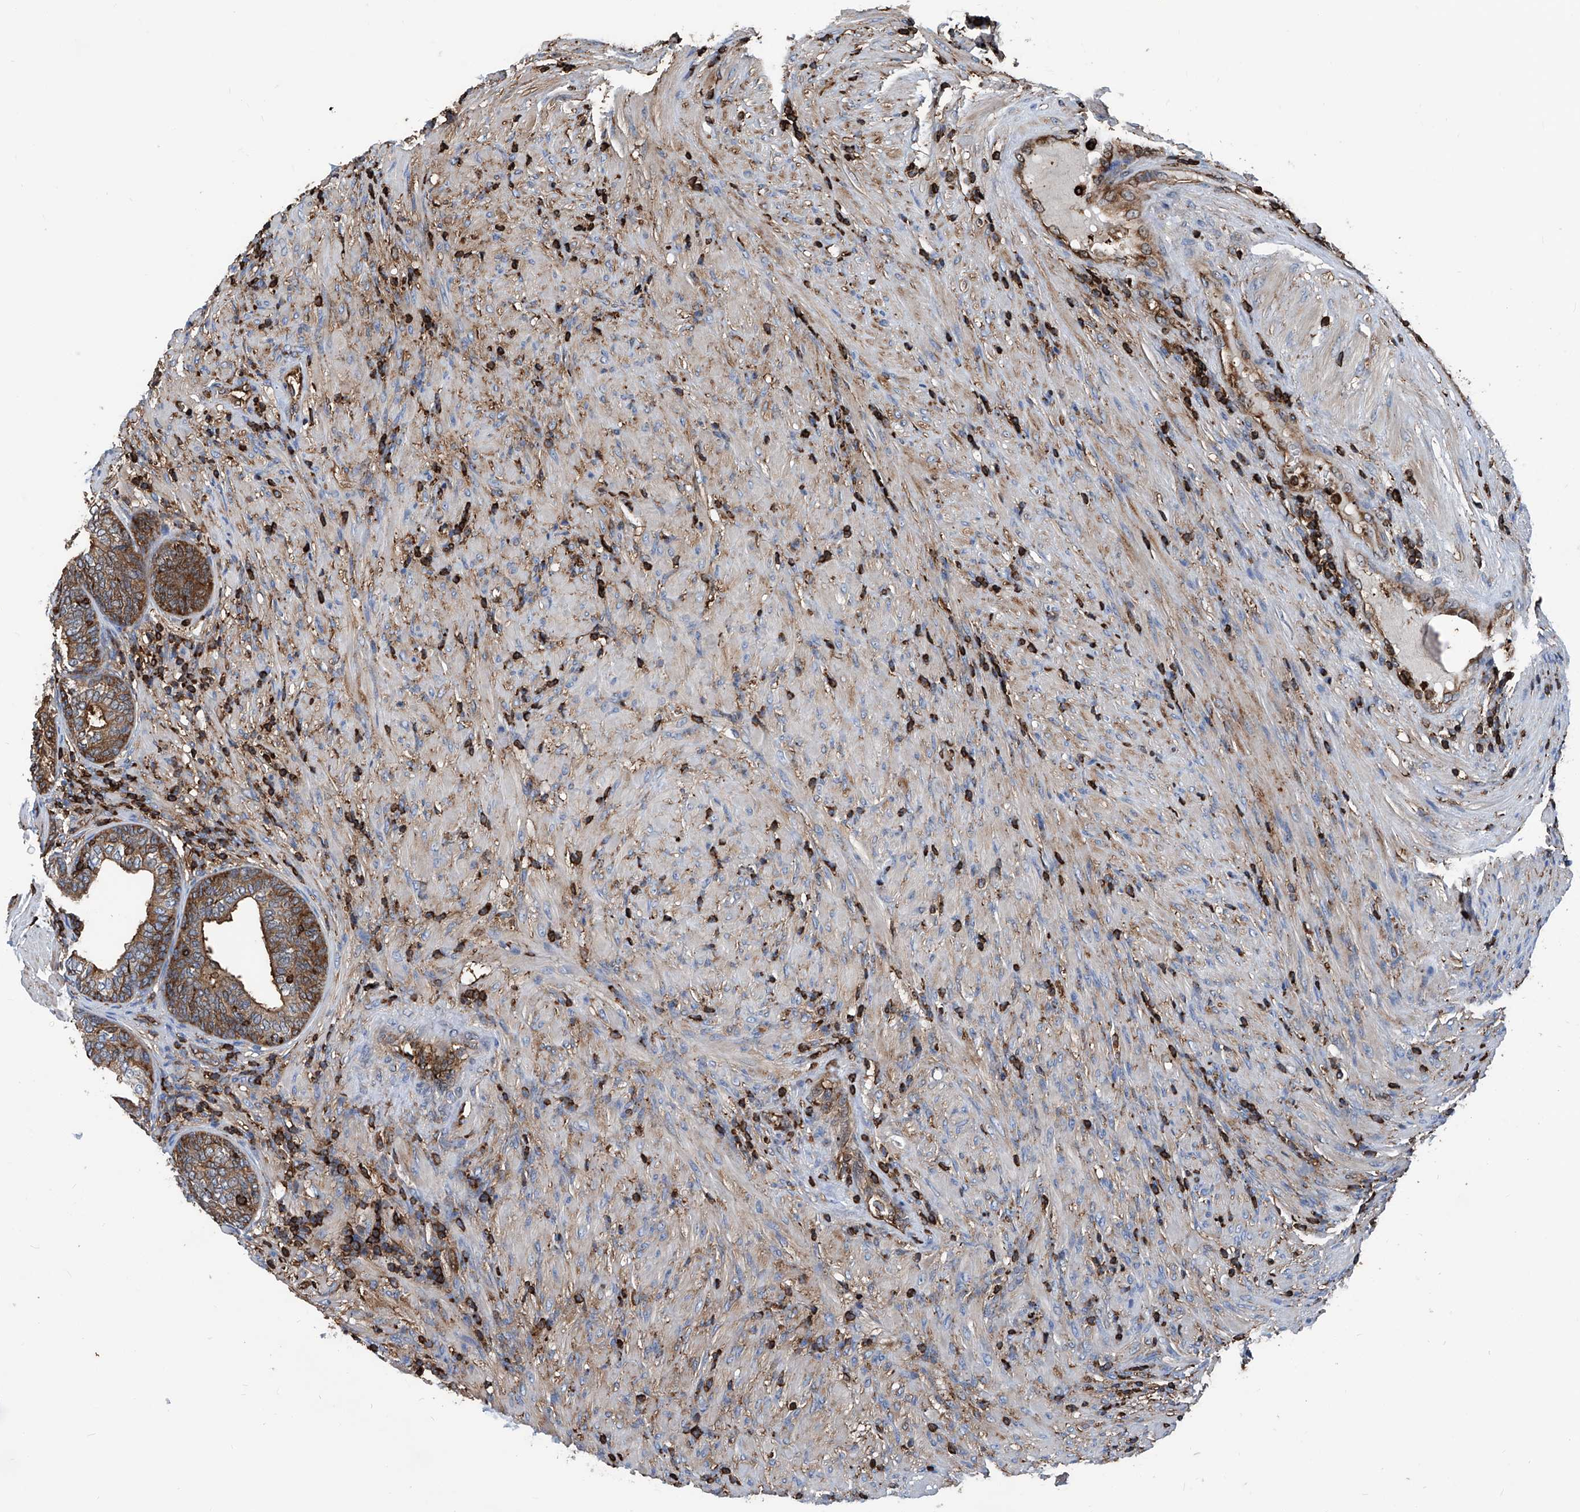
{"staining": {"intensity": "moderate", "quantity": "<25%", "location": "cytoplasmic/membranous"}, "tissue": "prostate", "cell_type": "Glandular cells", "image_type": "normal", "snomed": [{"axis": "morphology", "description": "Normal tissue, NOS"}, {"axis": "topography", "description": "Prostate"}], "caption": "Moderate cytoplasmic/membranous protein positivity is identified in about <25% of glandular cells in prostate. The staining was performed using DAB (3,3'-diaminobenzidine) to visualize the protein expression in brown, while the nuclei were stained in blue with hematoxylin (Magnification: 20x).", "gene": "ZNF484", "patient": {"sex": "male", "age": 76}}